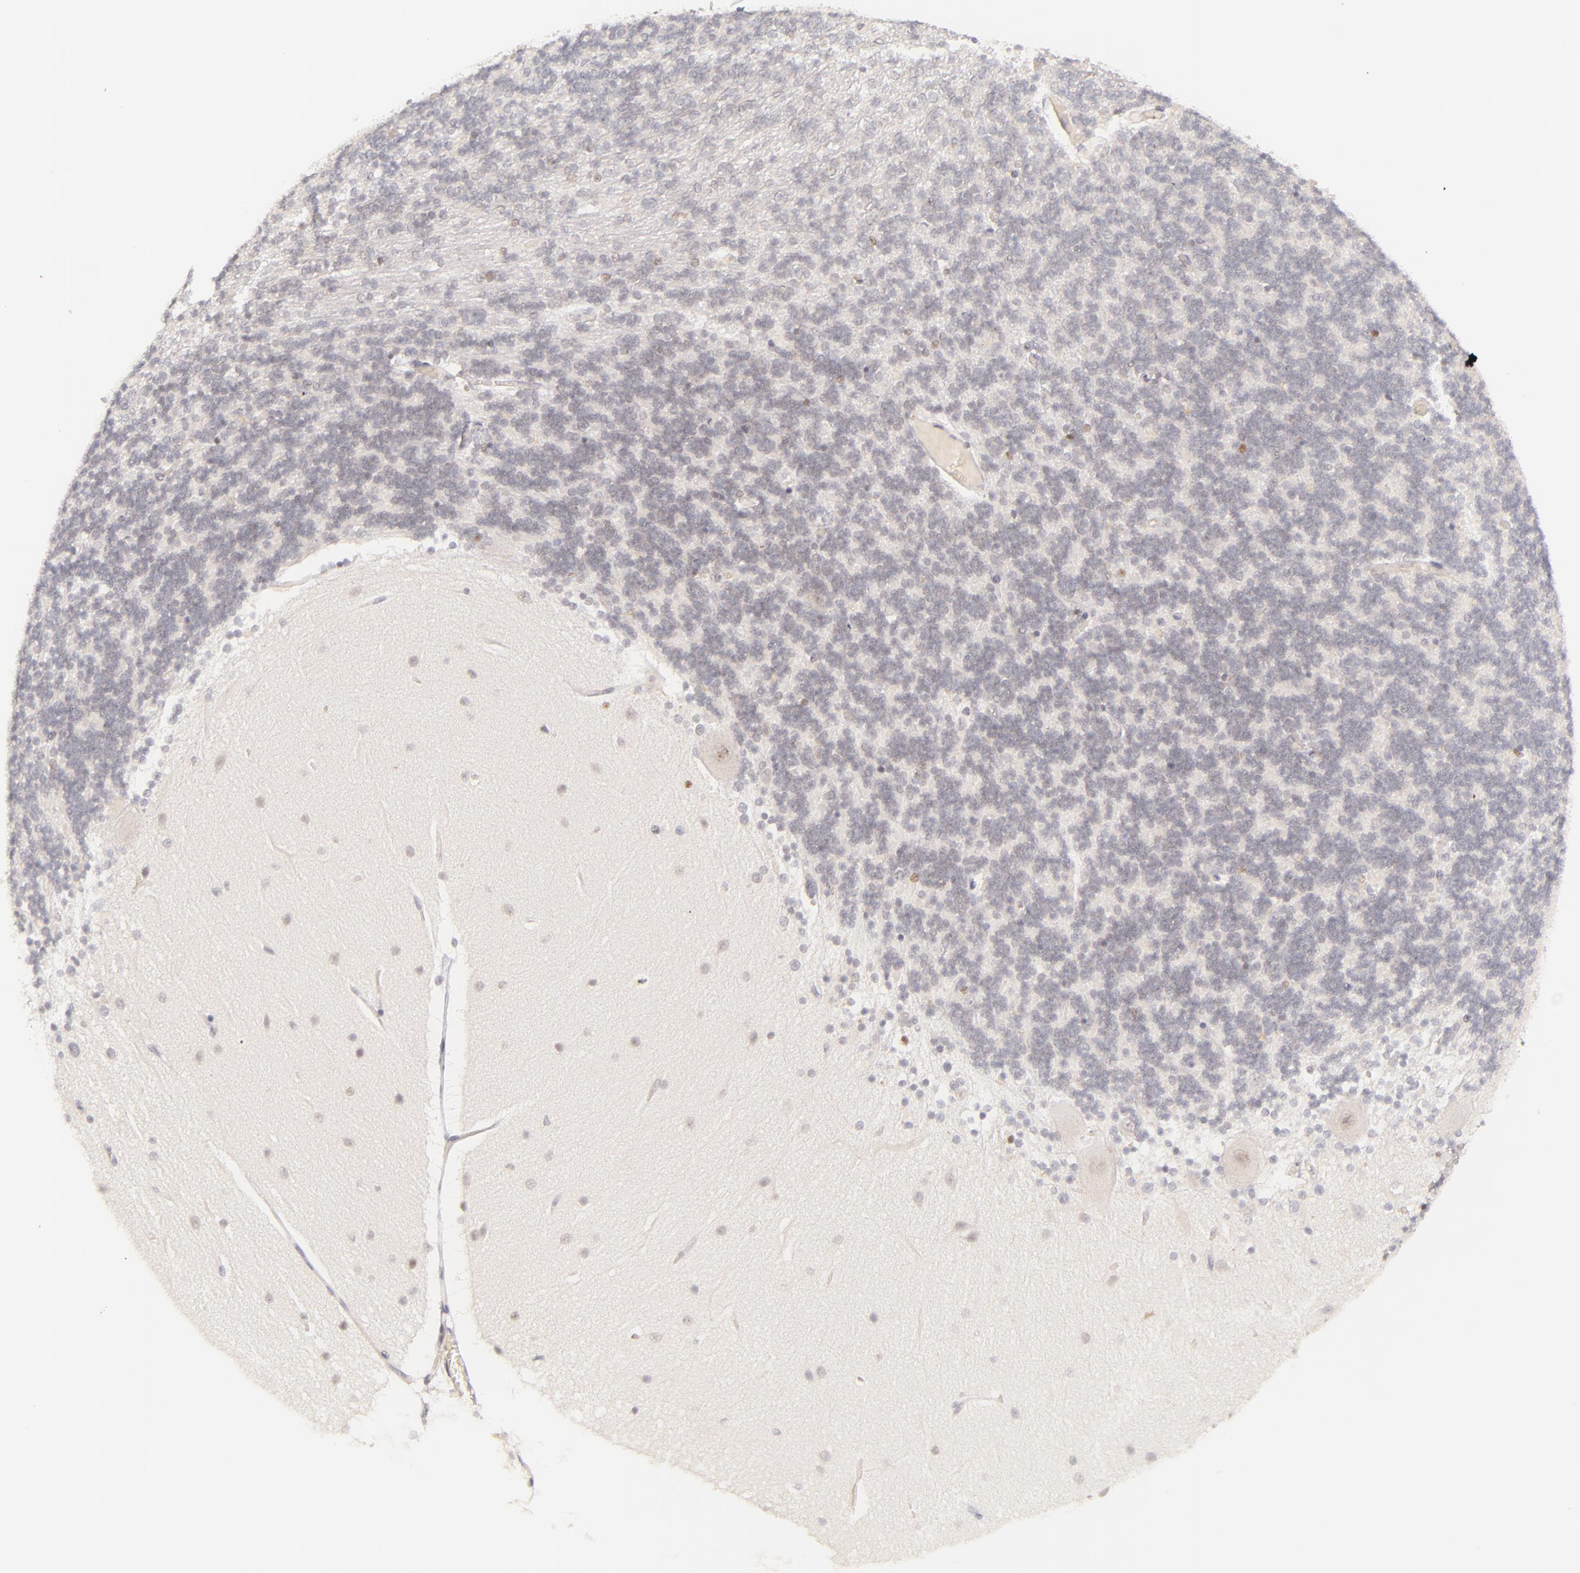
{"staining": {"intensity": "negative", "quantity": "none", "location": "none"}, "tissue": "cerebellum", "cell_type": "Cells in granular layer", "image_type": "normal", "snomed": [{"axis": "morphology", "description": "Normal tissue, NOS"}, {"axis": "topography", "description": "Cerebellum"}], "caption": "This image is of unremarkable cerebellum stained with immunohistochemistry to label a protein in brown with the nuclei are counter-stained blue. There is no staining in cells in granular layer.", "gene": "BCL3", "patient": {"sex": "female", "age": 54}}